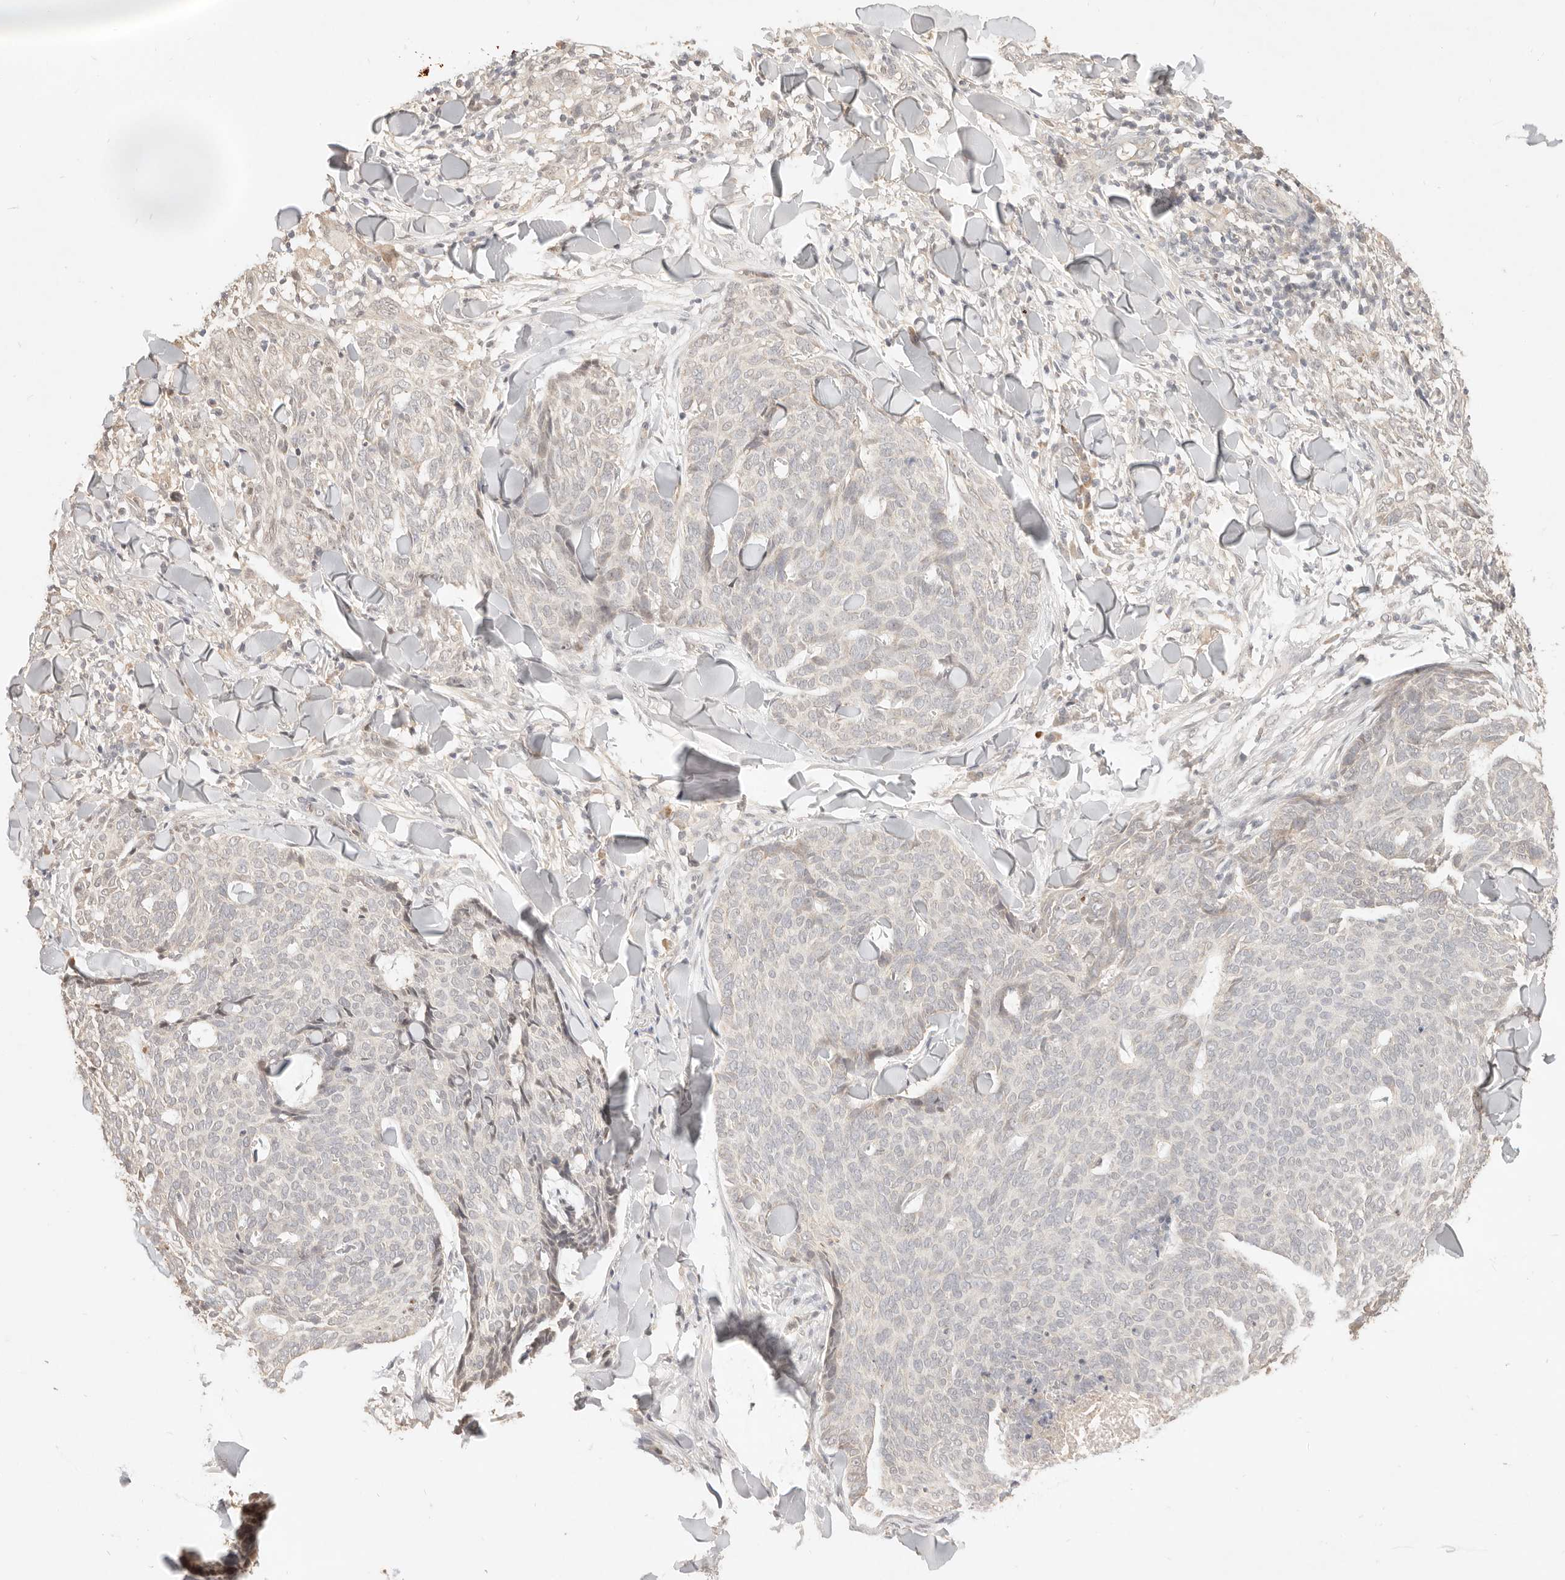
{"staining": {"intensity": "negative", "quantity": "none", "location": "none"}, "tissue": "skin cancer", "cell_type": "Tumor cells", "image_type": "cancer", "snomed": [{"axis": "morphology", "description": "Normal tissue, NOS"}, {"axis": "morphology", "description": "Basal cell carcinoma"}, {"axis": "topography", "description": "Skin"}], "caption": "Immunohistochemistry of skin basal cell carcinoma displays no staining in tumor cells.", "gene": "MEP1A", "patient": {"sex": "male", "age": 50}}